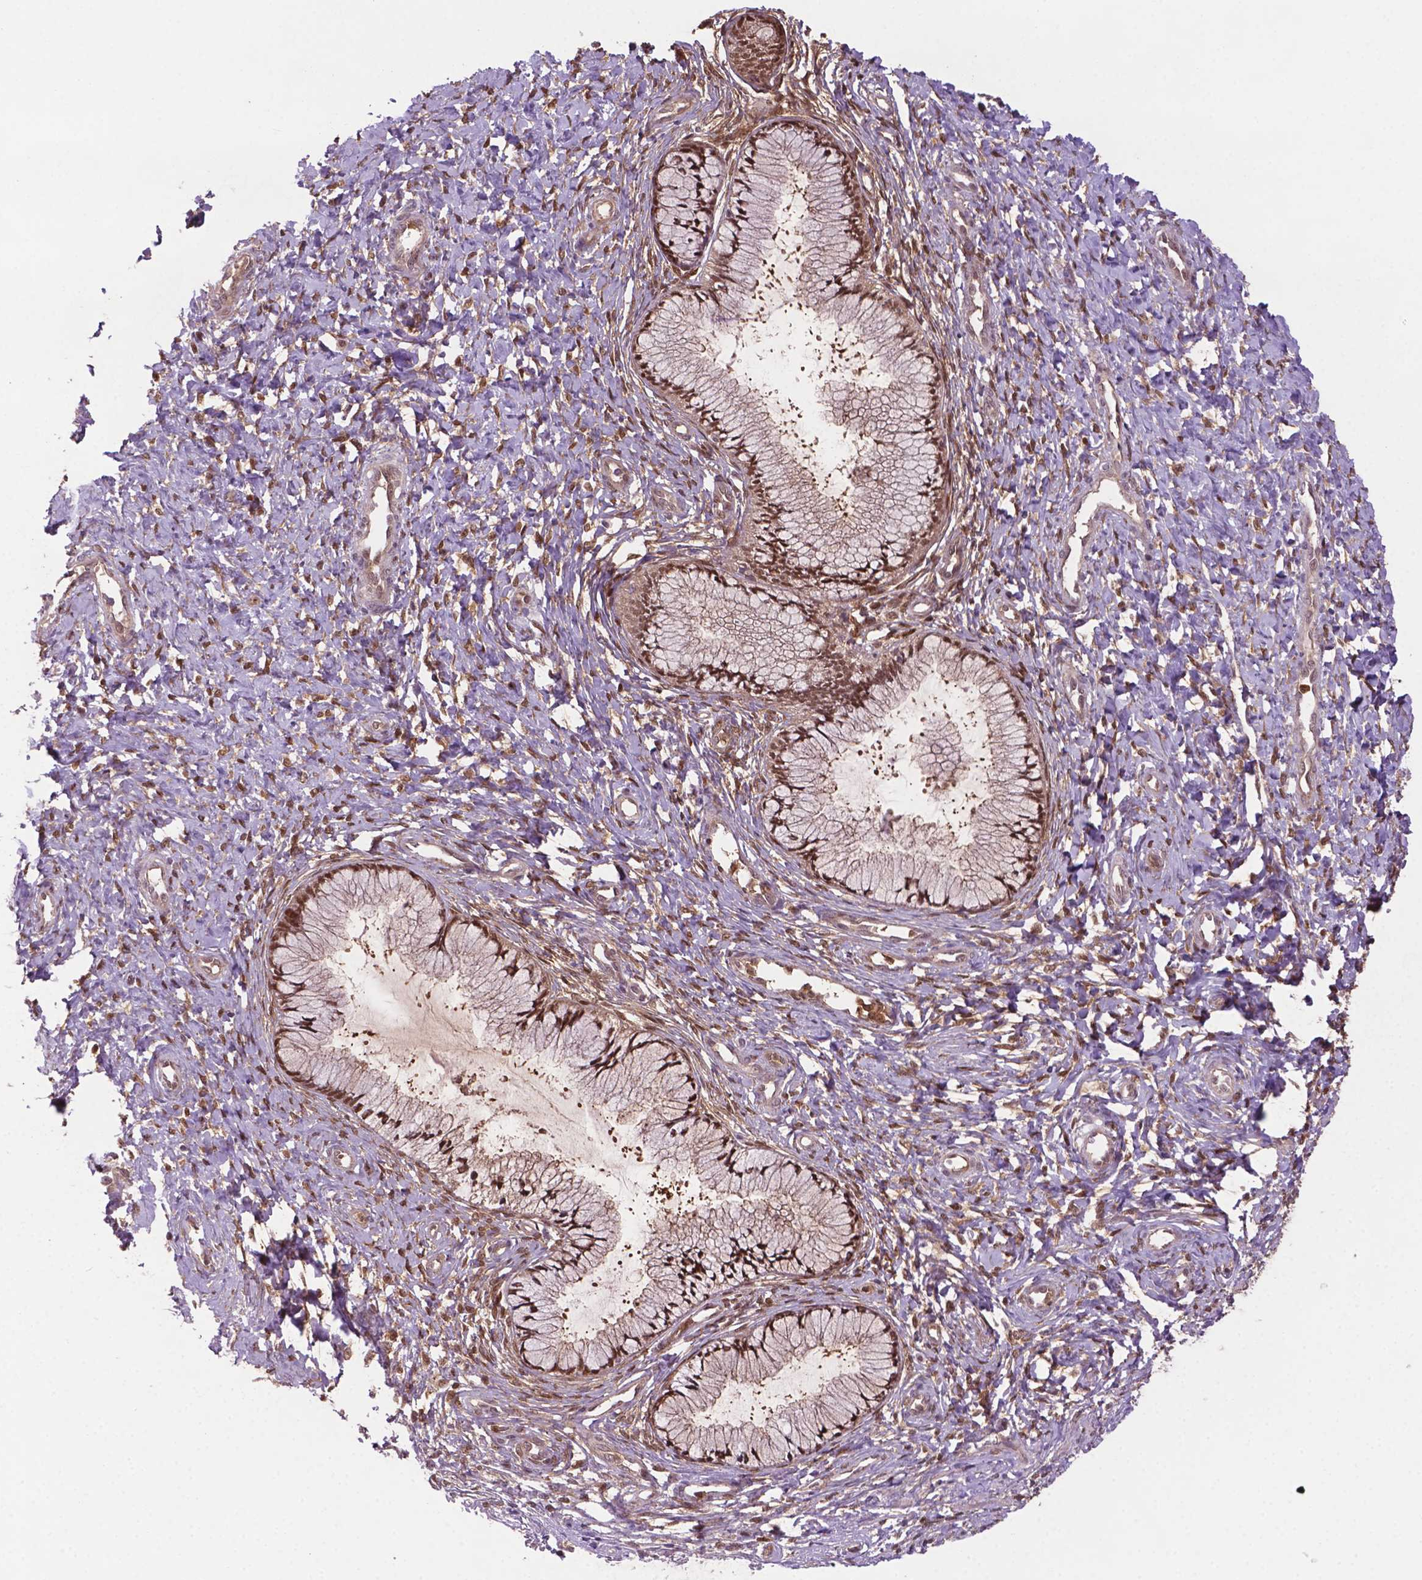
{"staining": {"intensity": "moderate", "quantity": ">75%", "location": "nuclear"}, "tissue": "cervix", "cell_type": "Glandular cells", "image_type": "normal", "snomed": [{"axis": "morphology", "description": "Normal tissue, NOS"}, {"axis": "topography", "description": "Cervix"}], "caption": "The image exhibits staining of unremarkable cervix, revealing moderate nuclear protein staining (brown color) within glandular cells.", "gene": "PLIN3", "patient": {"sex": "female", "age": 37}}